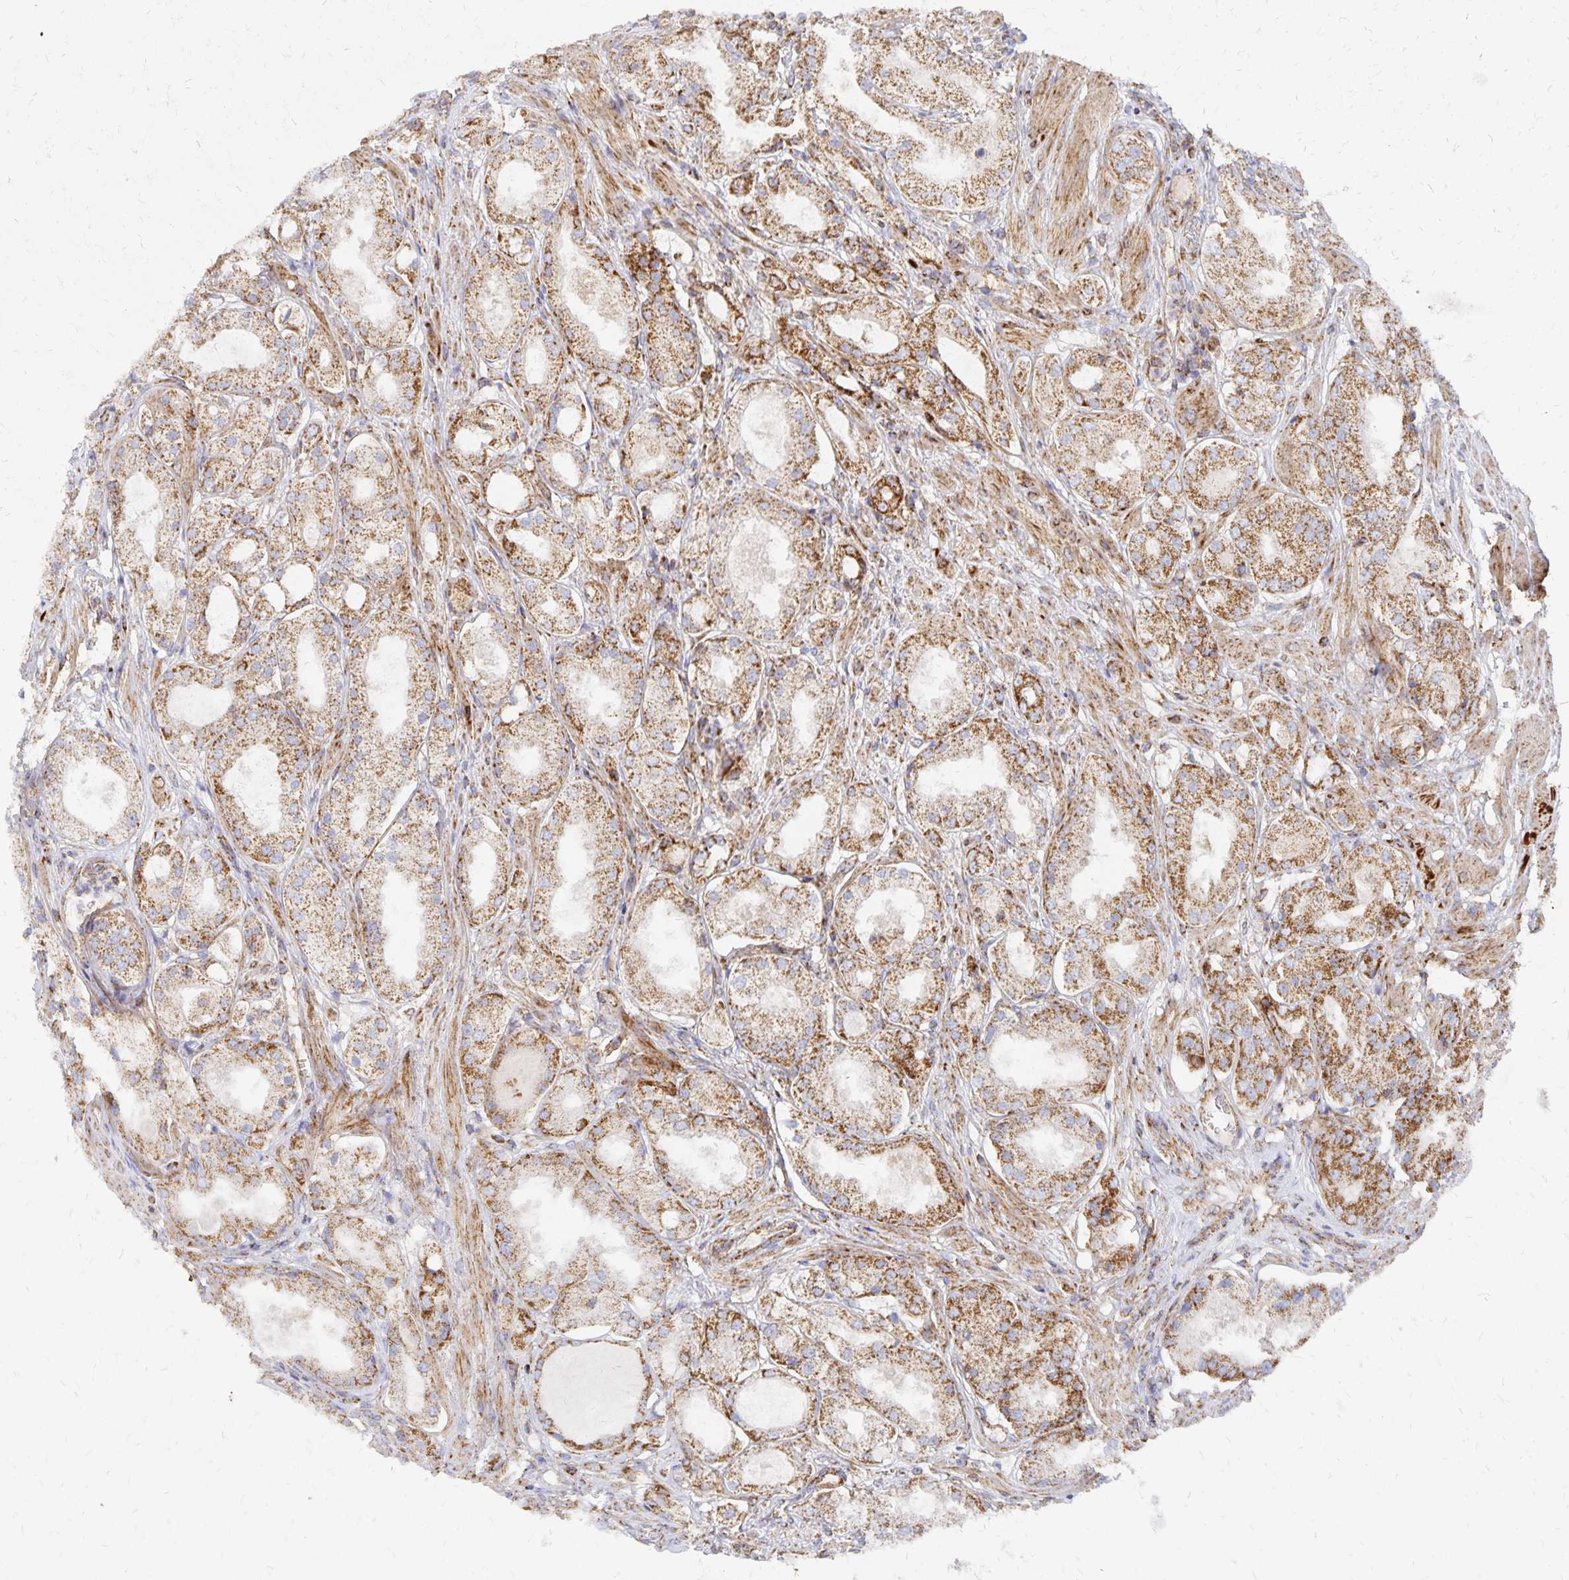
{"staining": {"intensity": "moderate", "quantity": ">75%", "location": "cytoplasmic/membranous"}, "tissue": "prostate cancer", "cell_type": "Tumor cells", "image_type": "cancer", "snomed": [{"axis": "morphology", "description": "Adenocarcinoma, Low grade"}, {"axis": "topography", "description": "Prostate"}], "caption": "IHC of prostate adenocarcinoma (low-grade) displays medium levels of moderate cytoplasmic/membranous staining in about >75% of tumor cells. Using DAB (brown) and hematoxylin (blue) stains, captured at high magnification using brightfield microscopy.", "gene": "STOML2", "patient": {"sex": "male", "age": 68}}